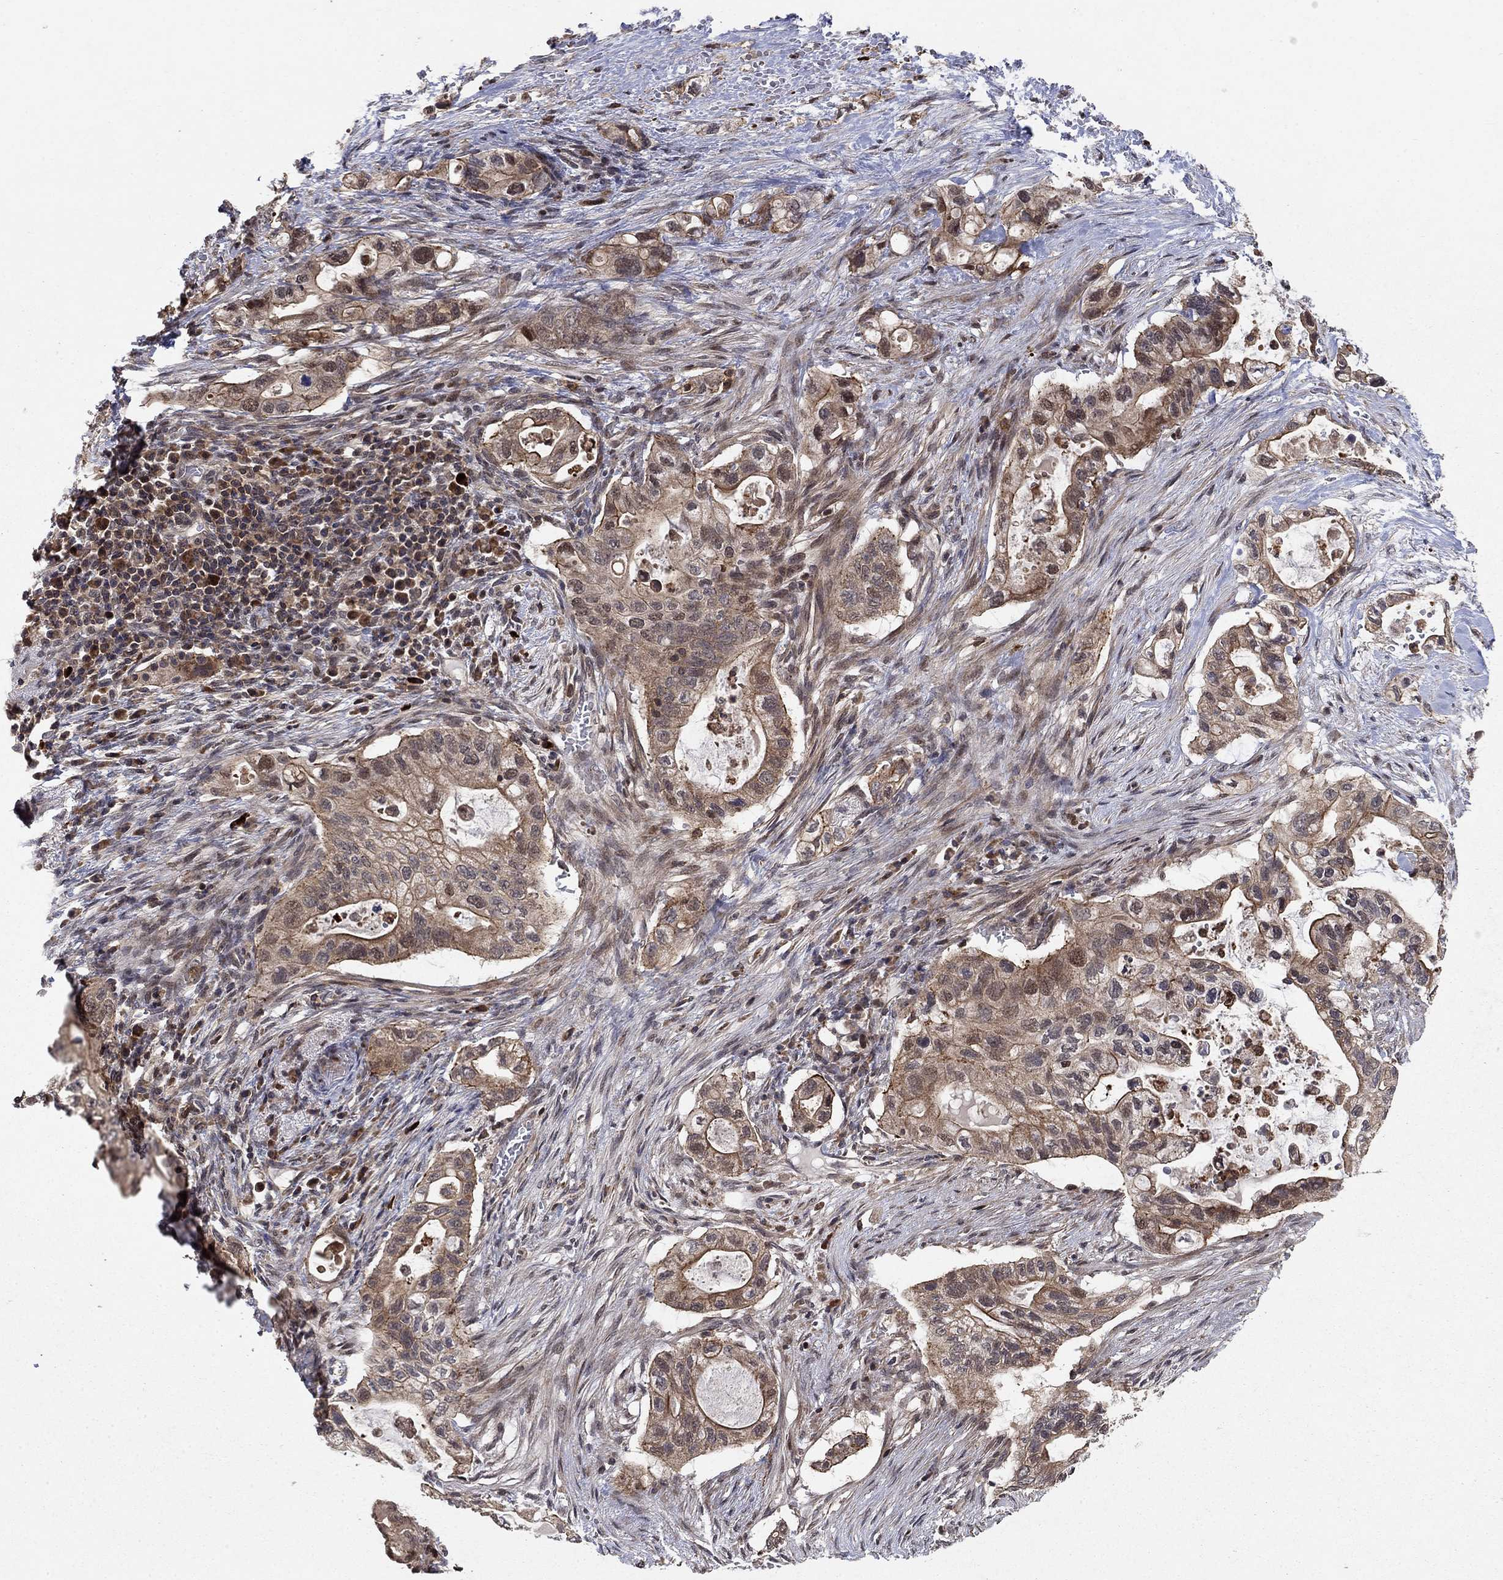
{"staining": {"intensity": "moderate", "quantity": "25%-75%", "location": "cytoplasmic/membranous"}, "tissue": "pancreatic cancer", "cell_type": "Tumor cells", "image_type": "cancer", "snomed": [{"axis": "morphology", "description": "Adenocarcinoma, NOS"}, {"axis": "topography", "description": "Pancreas"}], "caption": "Pancreatic cancer (adenocarcinoma) stained for a protein reveals moderate cytoplasmic/membranous positivity in tumor cells.", "gene": "CCDC66", "patient": {"sex": "female", "age": 72}}